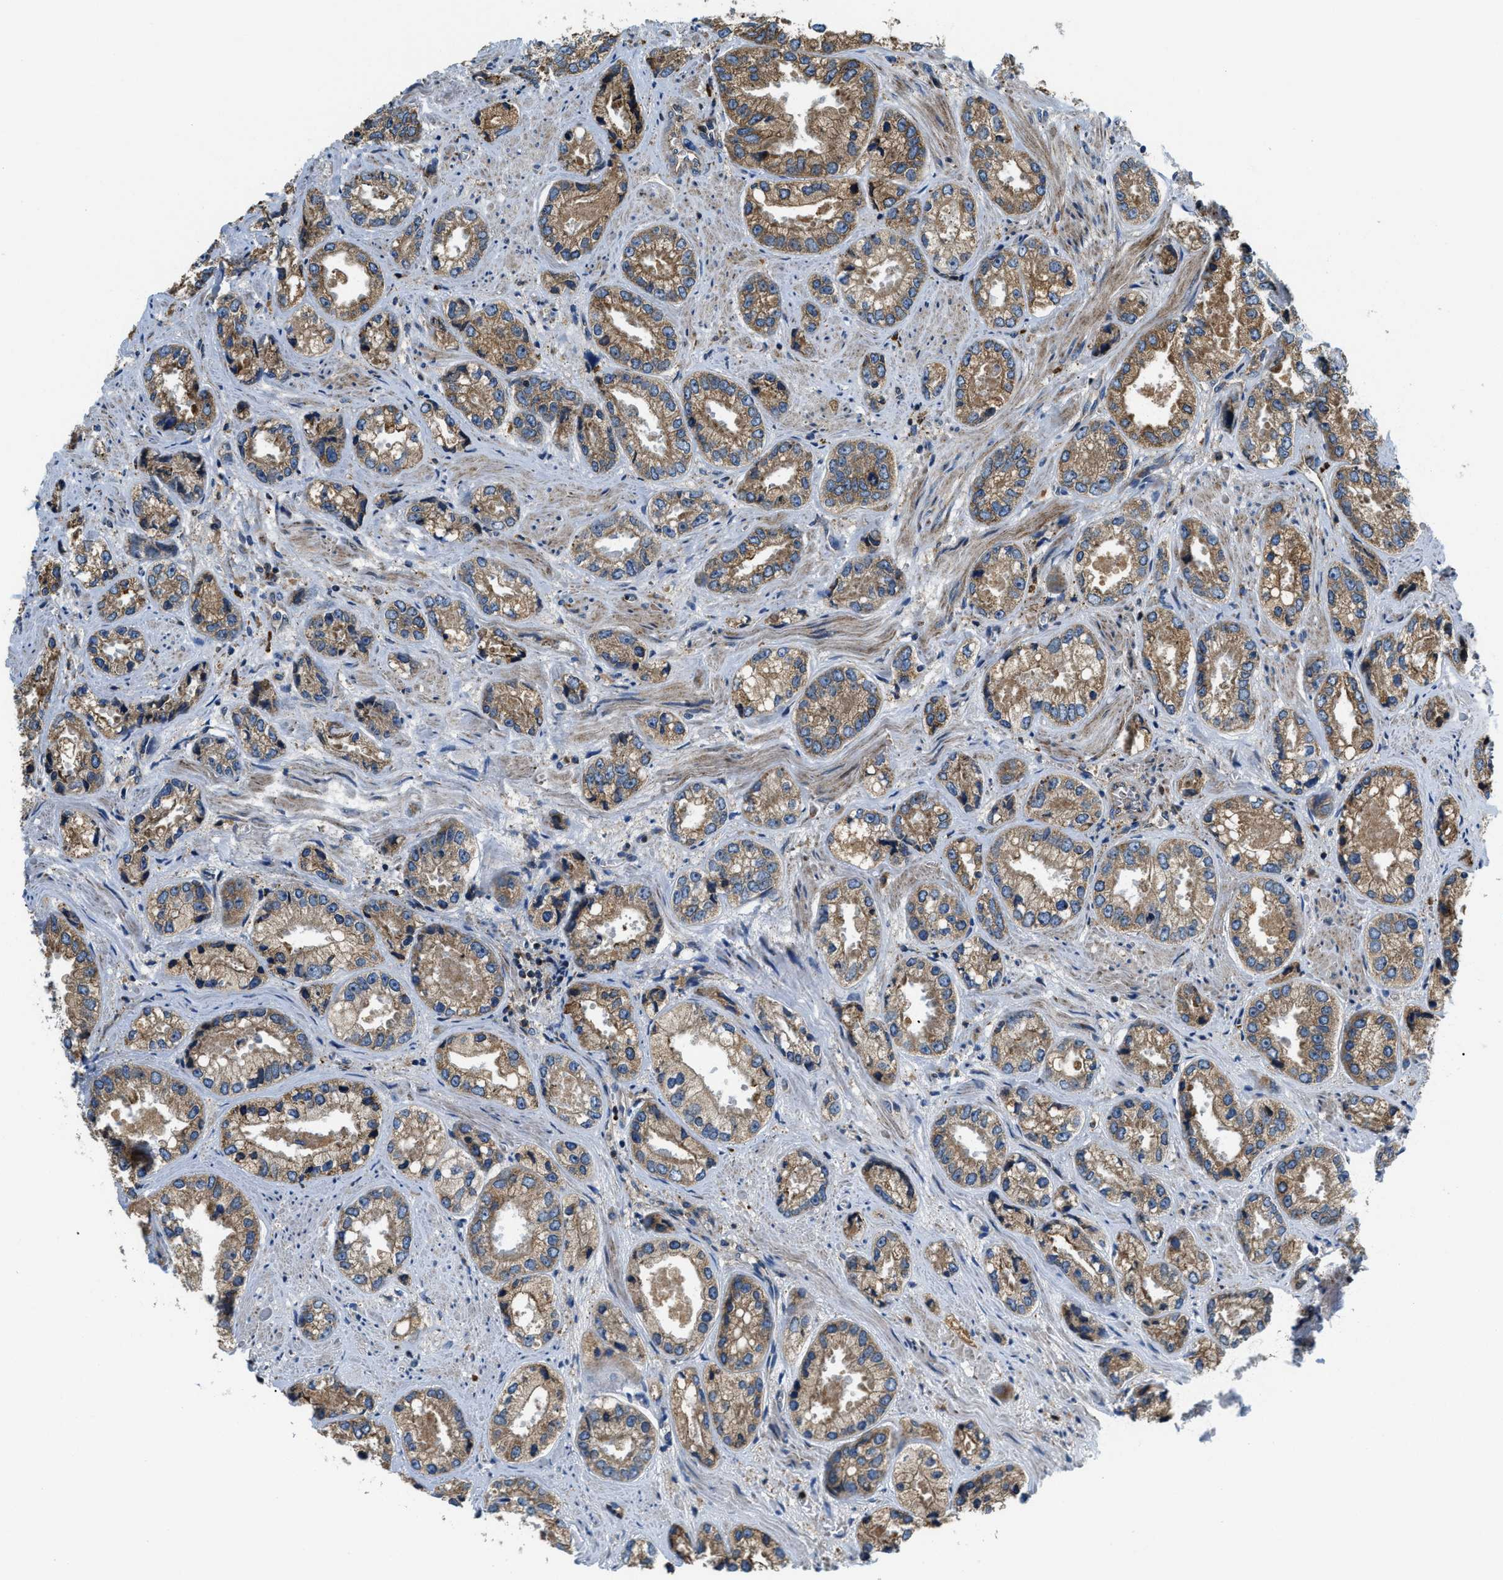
{"staining": {"intensity": "moderate", "quantity": ">75%", "location": "cytoplasmic/membranous"}, "tissue": "prostate cancer", "cell_type": "Tumor cells", "image_type": "cancer", "snomed": [{"axis": "morphology", "description": "Adenocarcinoma, High grade"}, {"axis": "topography", "description": "Prostate"}], "caption": "Prostate adenocarcinoma (high-grade) stained for a protein (brown) exhibits moderate cytoplasmic/membranous positive expression in about >75% of tumor cells.", "gene": "CSPG4", "patient": {"sex": "male", "age": 61}}